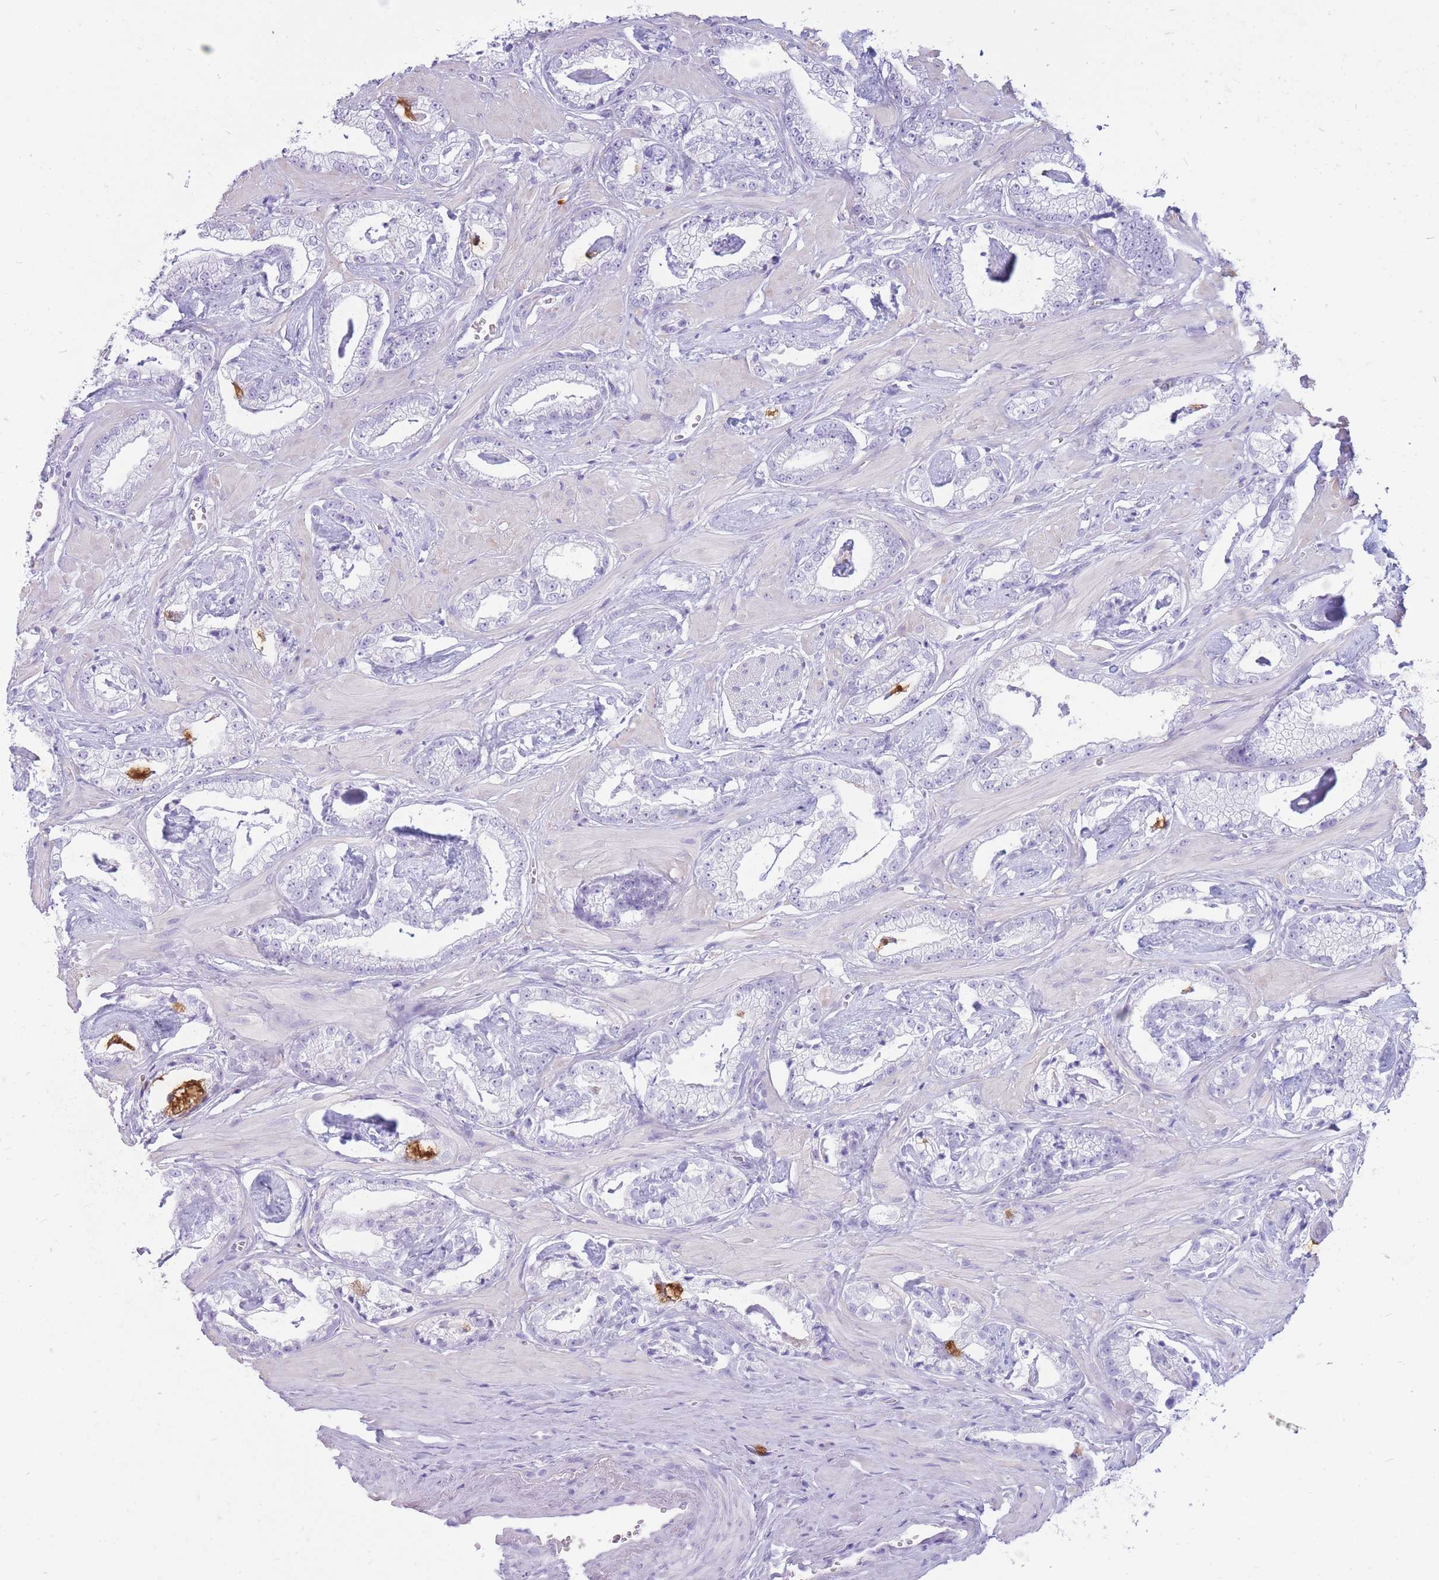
{"staining": {"intensity": "negative", "quantity": "none", "location": "none"}, "tissue": "prostate cancer", "cell_type": "Tumor cells", "image_type": "cancer", "snomed": [{"axis": "morphology", "description": "Adenocarcinoma, Low grade"}, {"axis": "topography", "description": "Prostate"}], "caption": "This photomicrograph is of adenocarcinoma (low-grade) (prostate) stained with immunohistochemistry to label a protein in brown with the nuclei are counter-stained blue. There is no staining in tumor cells.", "gene": "CYP21A2", "patient": {"sex": "male", "age": 60}}